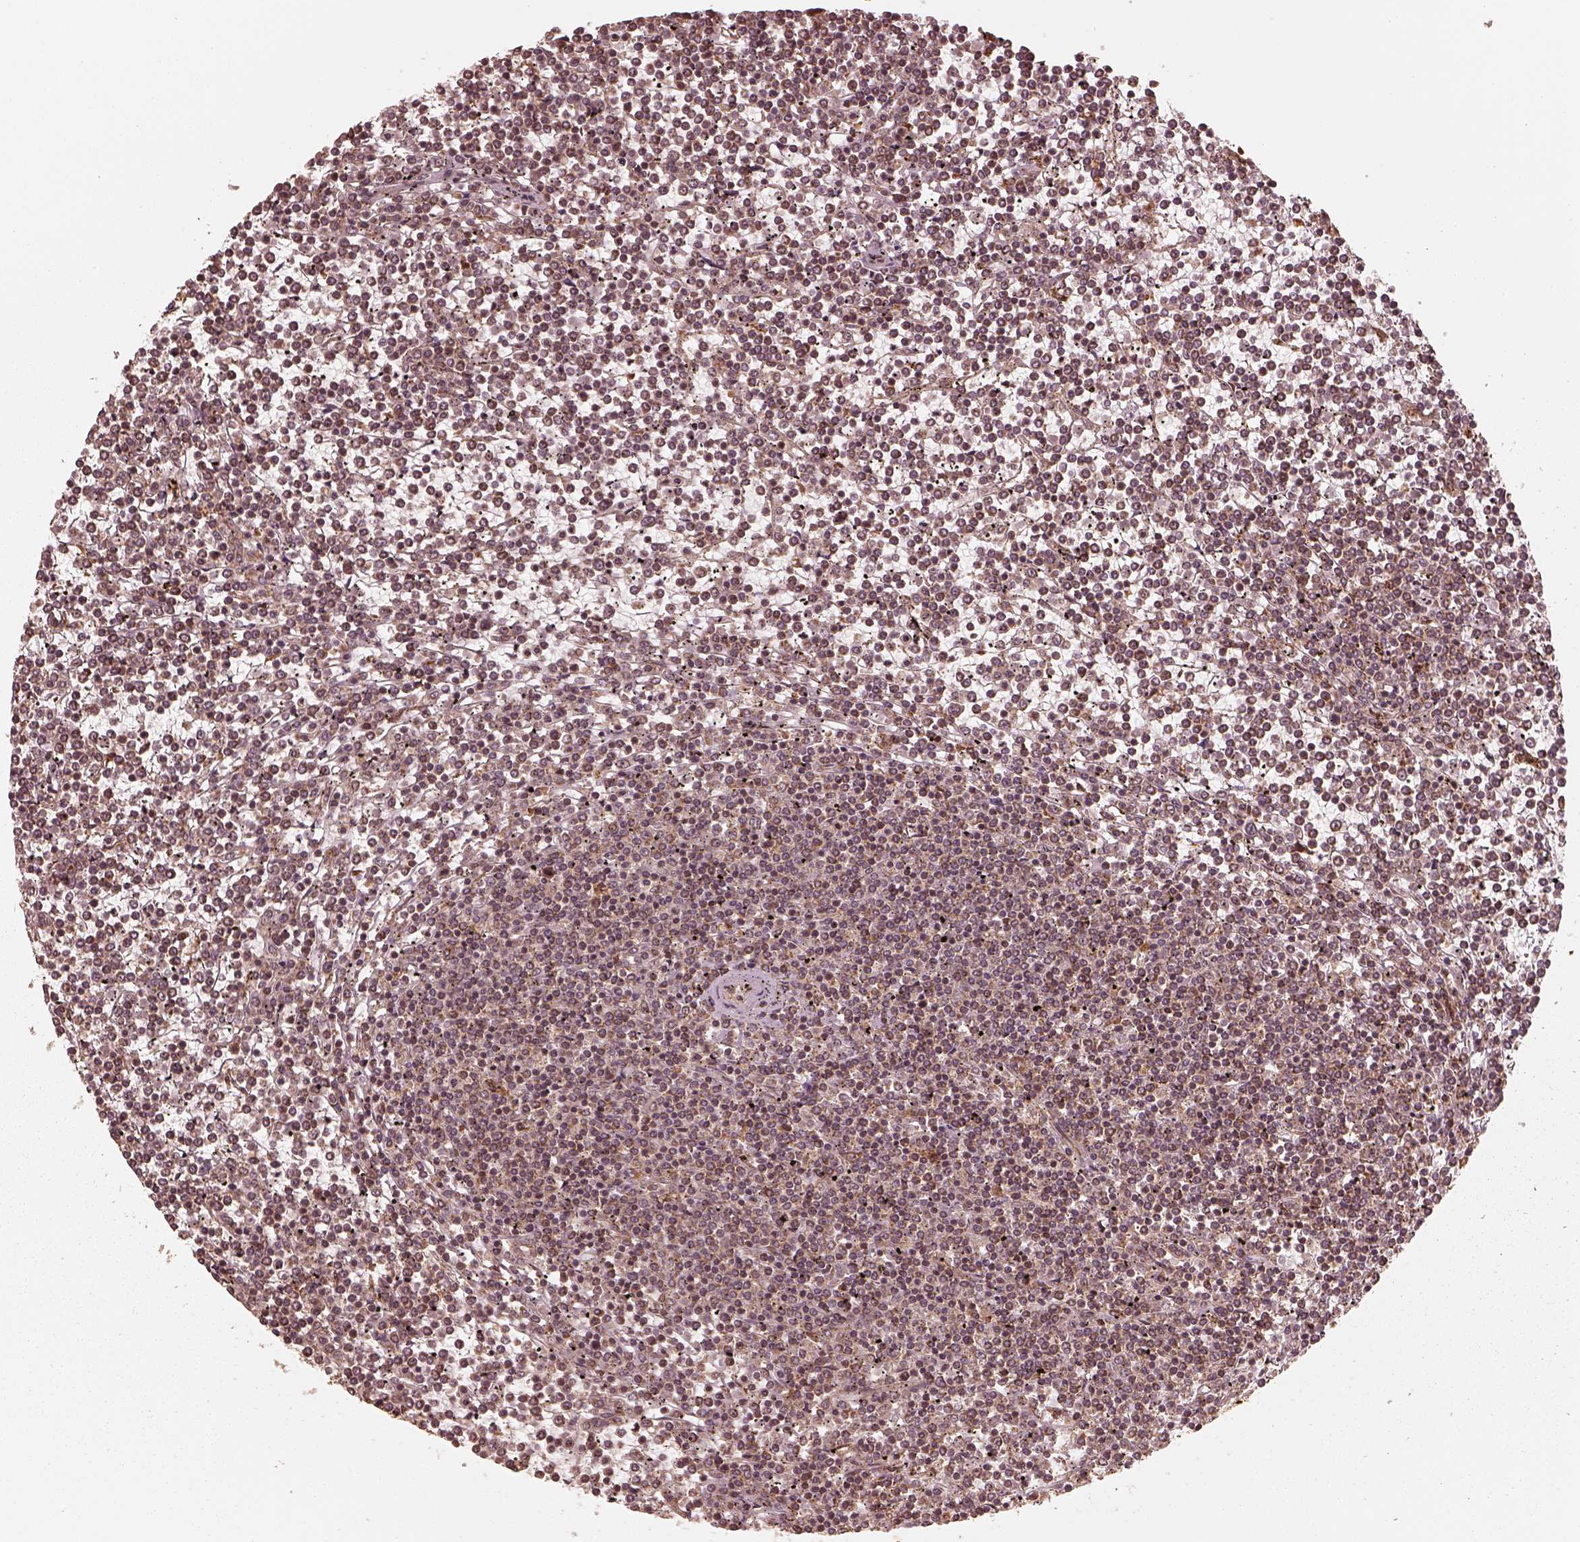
{"staining": {"intensity": "weak", "quantity": ">75%", "location": "cytoplasmic/membranous"}, "tissue": "lymphoma", "cell_type": "Tumor cells", "image_type": "cancer", "snomed": [{"axis": "morphology", "description": "Malignant lymphoma, non-Hodgkin's type, Low grade"}, {"axis": "topography", "description": "Spleen"}], "caption": "Protein staining of lymphoma tissue demonstrates weak cytoplasmic/membranous expression in about >75% of tumor cells.", "gene": "DNAJC25", "patient": {"sex": "female", "age": 19}}